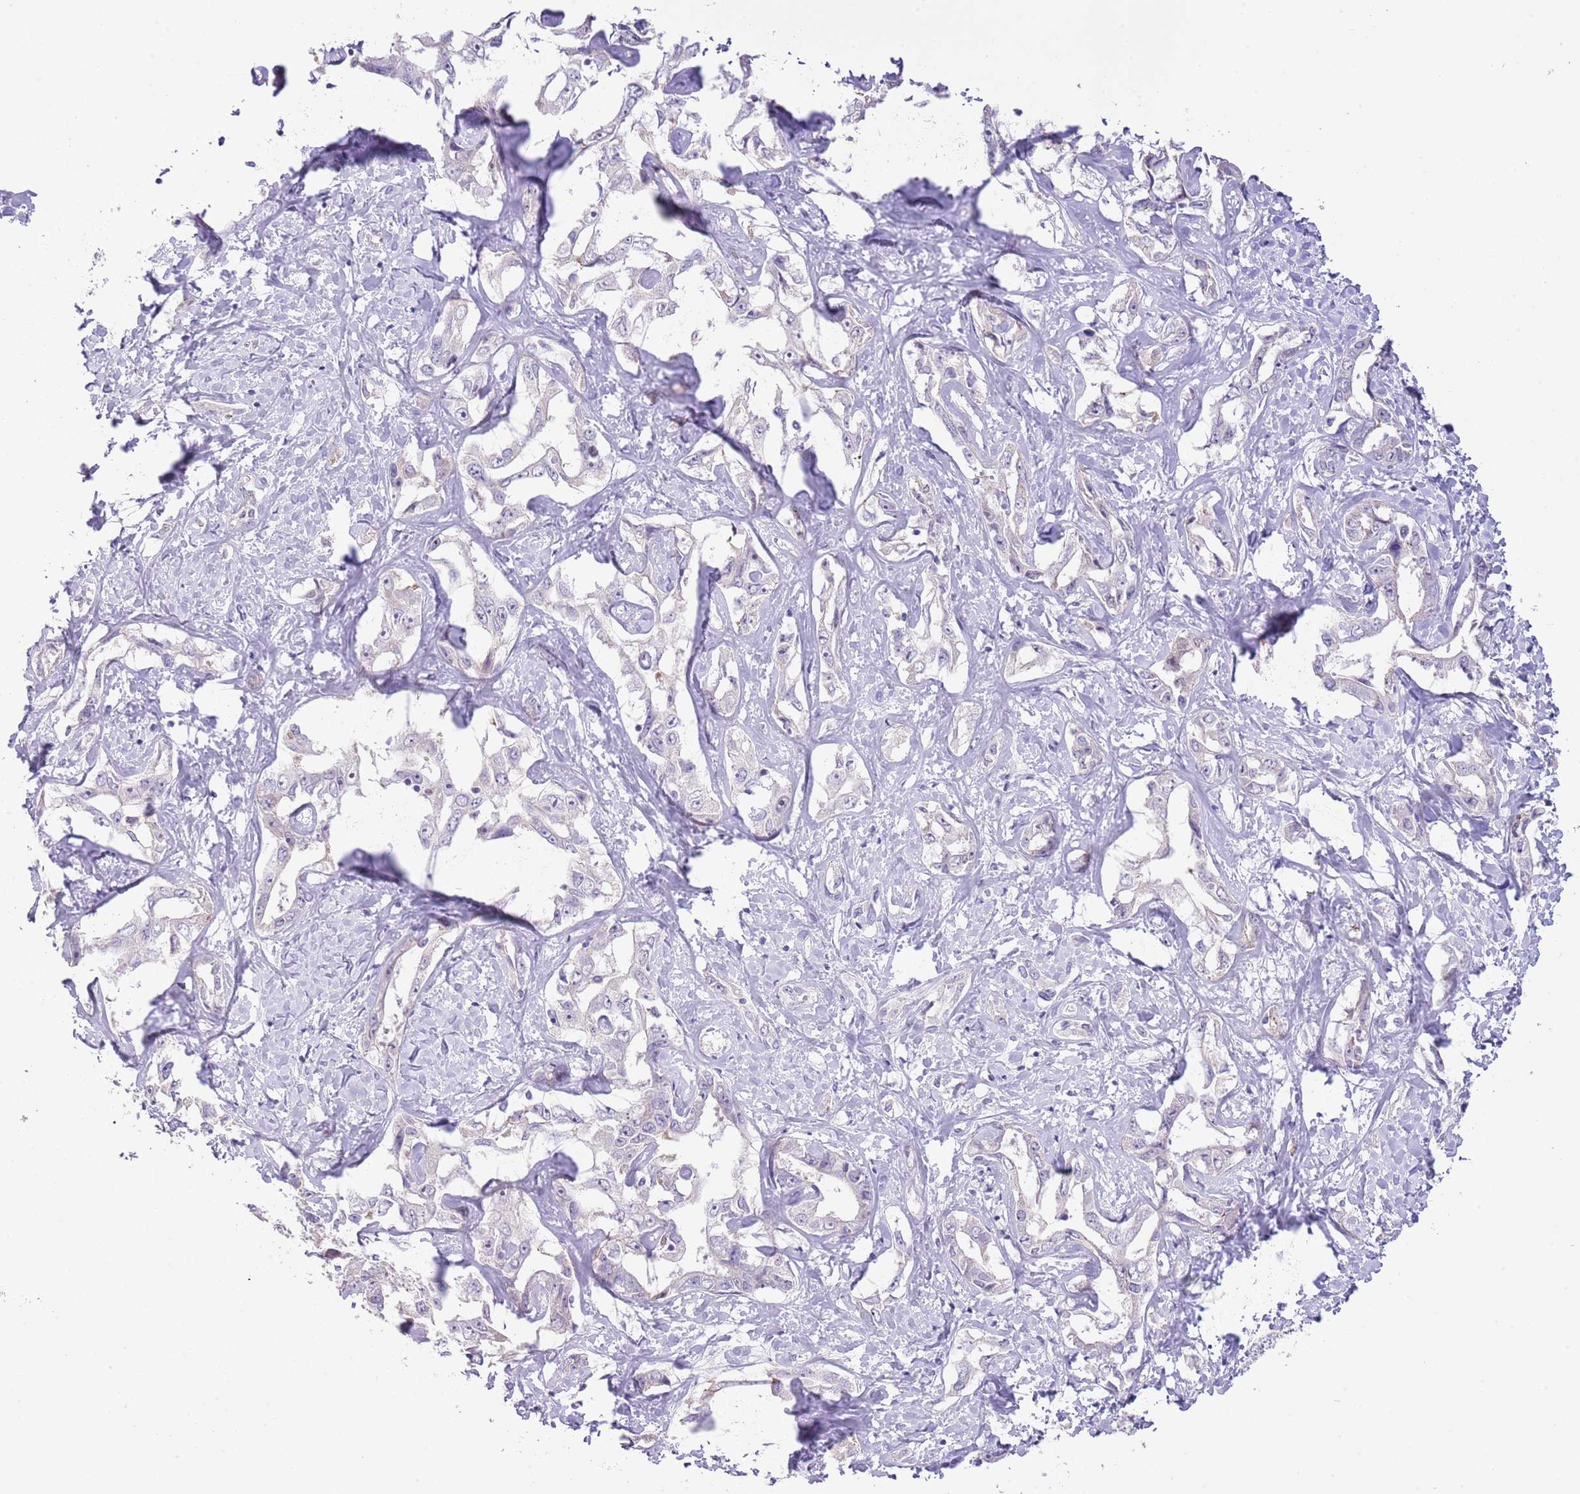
{"staining": {"intensity": "negative", "quantity": "none", "location": "none"}, "tissue": "liver cancer", "cell_type": "Tumor cells", "image_type": "cancer", "snomed": [{"axis": "morphology", "description": "Cholangiocarcinoma"}, {"axis": "topography", "description": "Liver"}], "caption": "DAB (3,3'-diaminobenzidine) immunohistochemical staining of human liver cancer reveals no significant expression in tumor cells. (DAB (3,3'-diaminobenzidine) immunohistochemistry visualized using brightfield microscopy, high magnification).", "gene": "FBRSL1", "patient": {"sex": "male", "age": 59}}